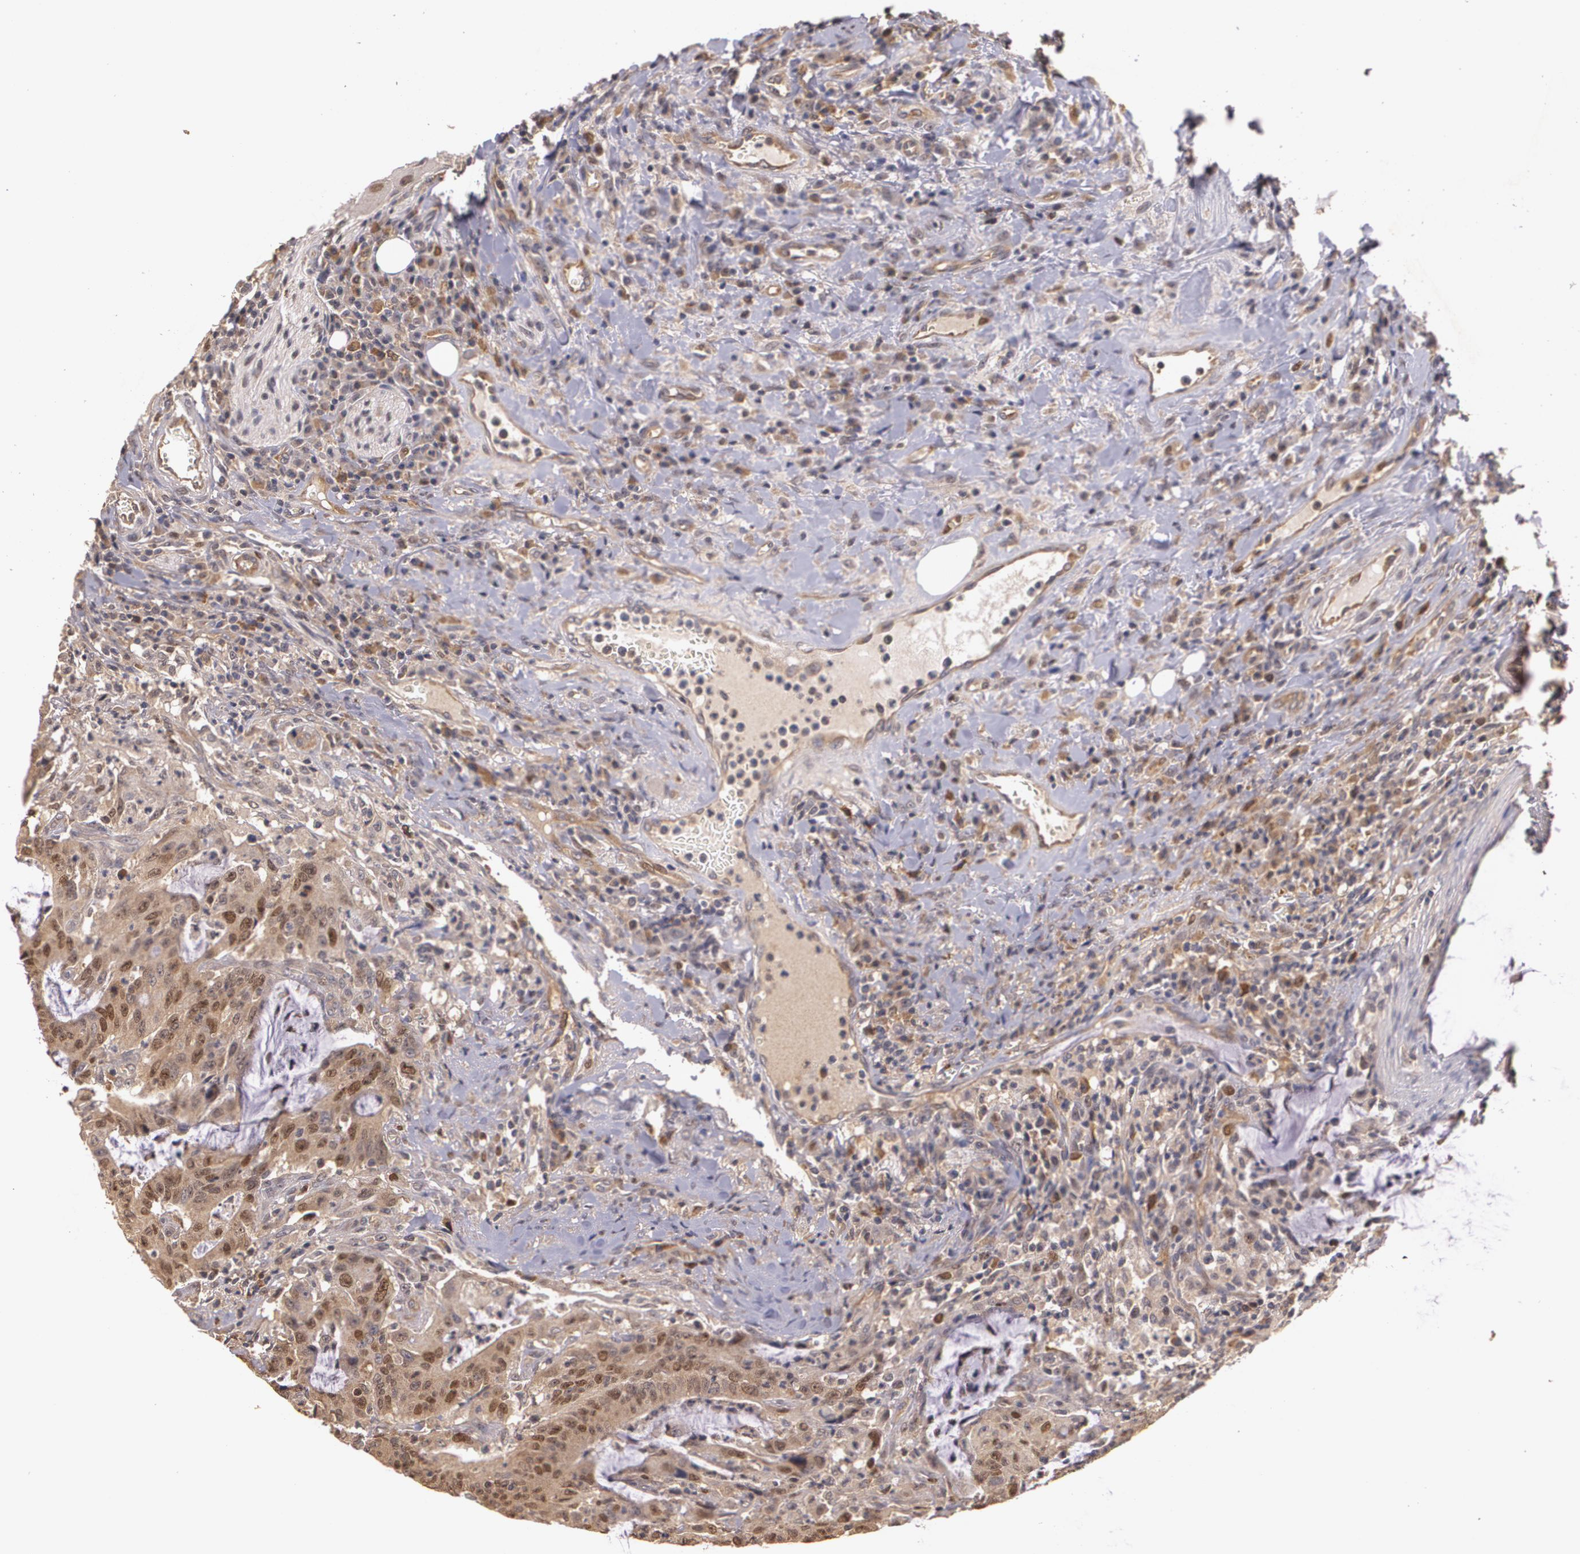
{"staining": {"intensity": "moderate", "quantity": ">75%", "location": "nuclear"}, "tissue": "colorectal cancer", "cell_type": "Tumor cells", "image_type": "cancer", "snomed": [{"axis": "morphology", "description": "Adenocarcinoma, NOS"}, {"axis": "topography", "description": "Colon"}], "caption": "A micrograph of human colorectal cancer (adenocarcinoma) stained for a protein reveals moderate nuclear brown staining in tumor cells.", "gene": "BRCA1", "patient": {"sex": "male", "age": 54}}